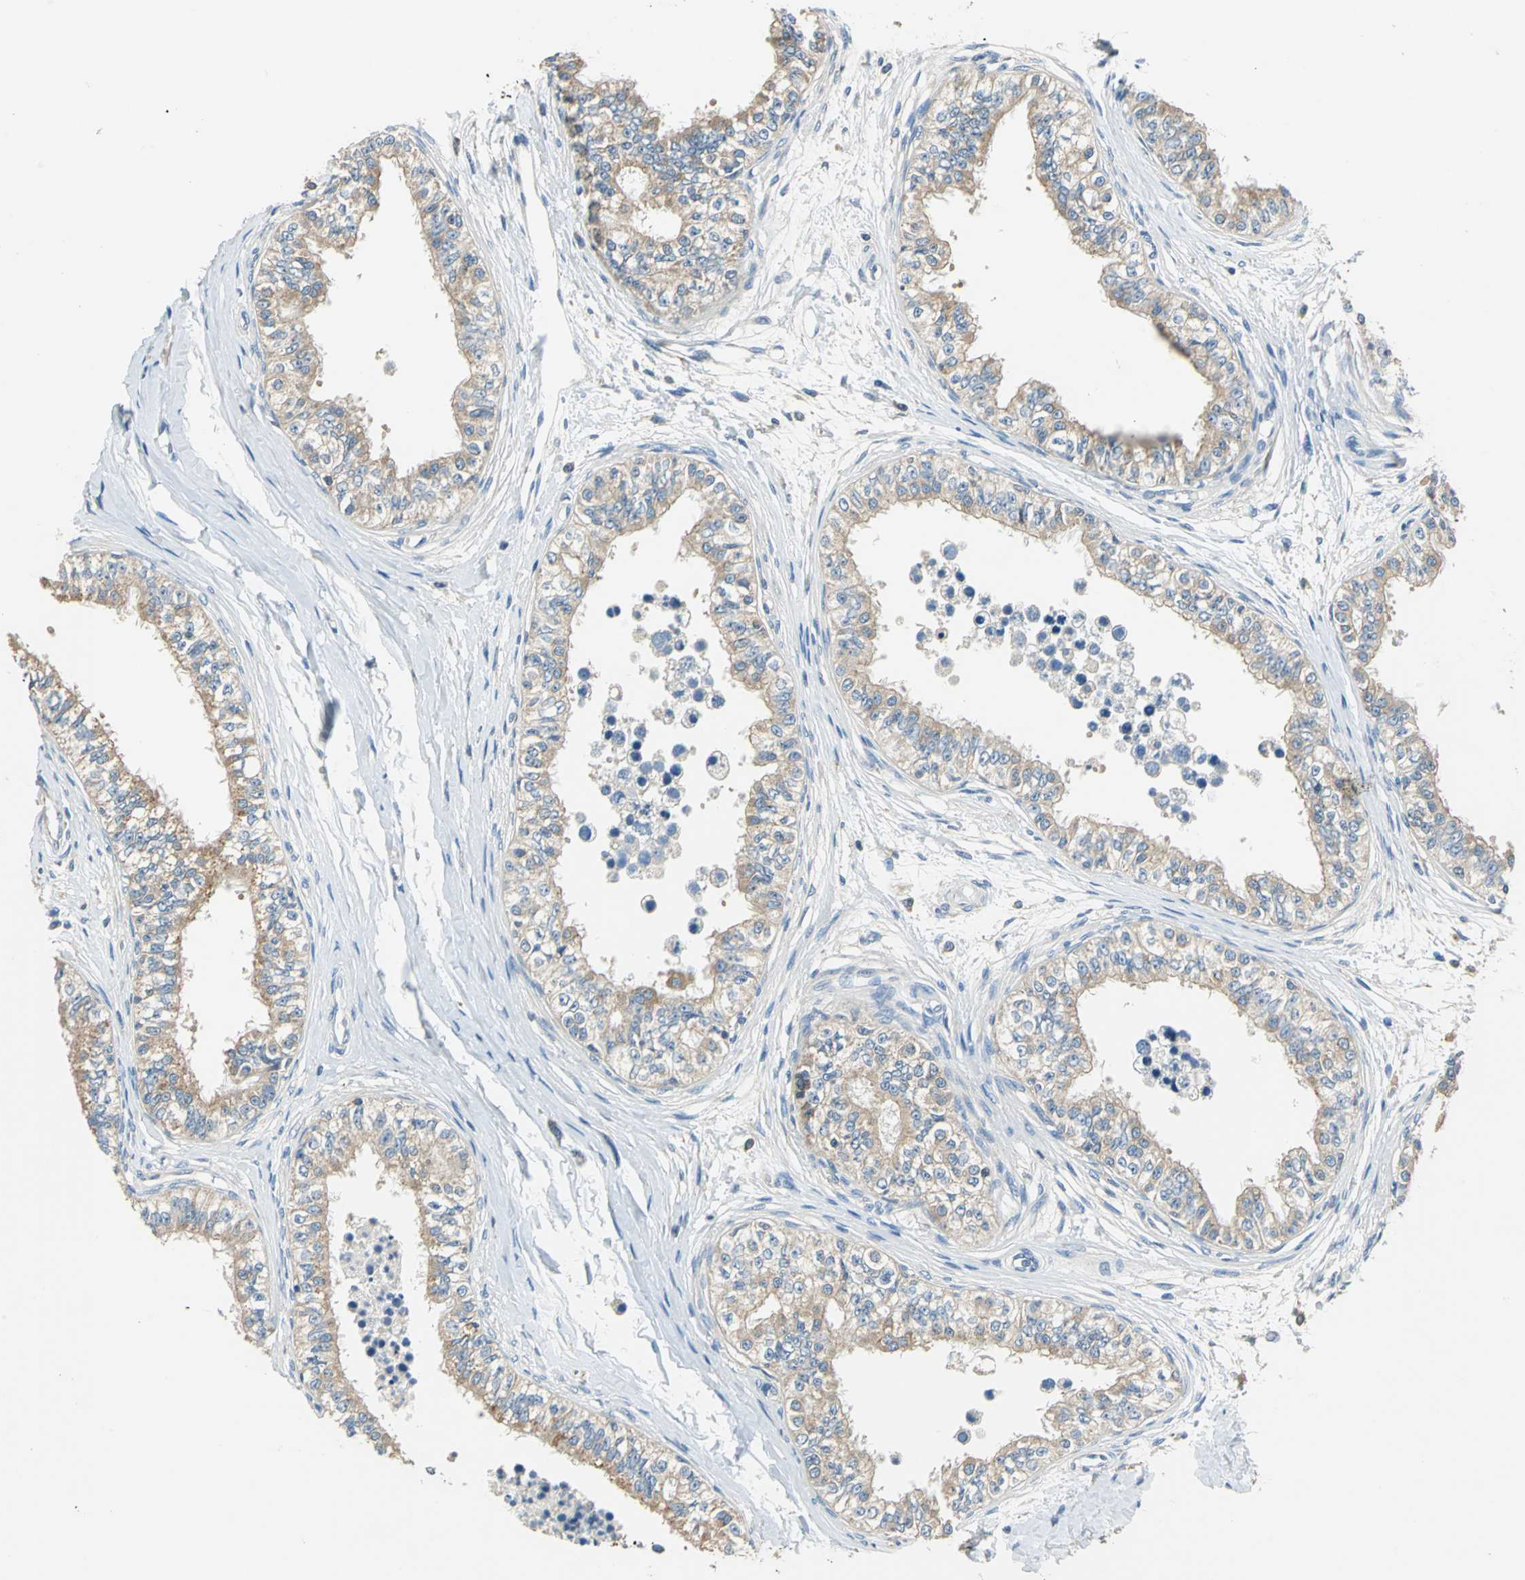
{"staining": {"intensity": "weak", "quantity": "25%-75%", "location": "cytoplasmic/membranous"}, "tissue": "epididymis", "cell_type": "Glandular cells", "image_type": "normal", "snomed": [{"axis": "morphology", "description": "Normal tissue, NOS"}, {"axis": "morphology", "description": "Adenocarcinoma, metastatic, NOS"}, {"axis": "topography", "description": "Testis"}, {"axis": "topography", "description": "Epididymis"}], "caption": "Immunohistochemistry of normal human epididymis shows low levels of weak cytoplasmic/membranous staining in approximately 25%-75% of glandular cells. The staining was performed using DAB, with brown indicating positive protein expression. Nuclei are stained blue with hematoxylin.", "gene": "PRKCA", "patient": {"sex": "male", "age": 26}}